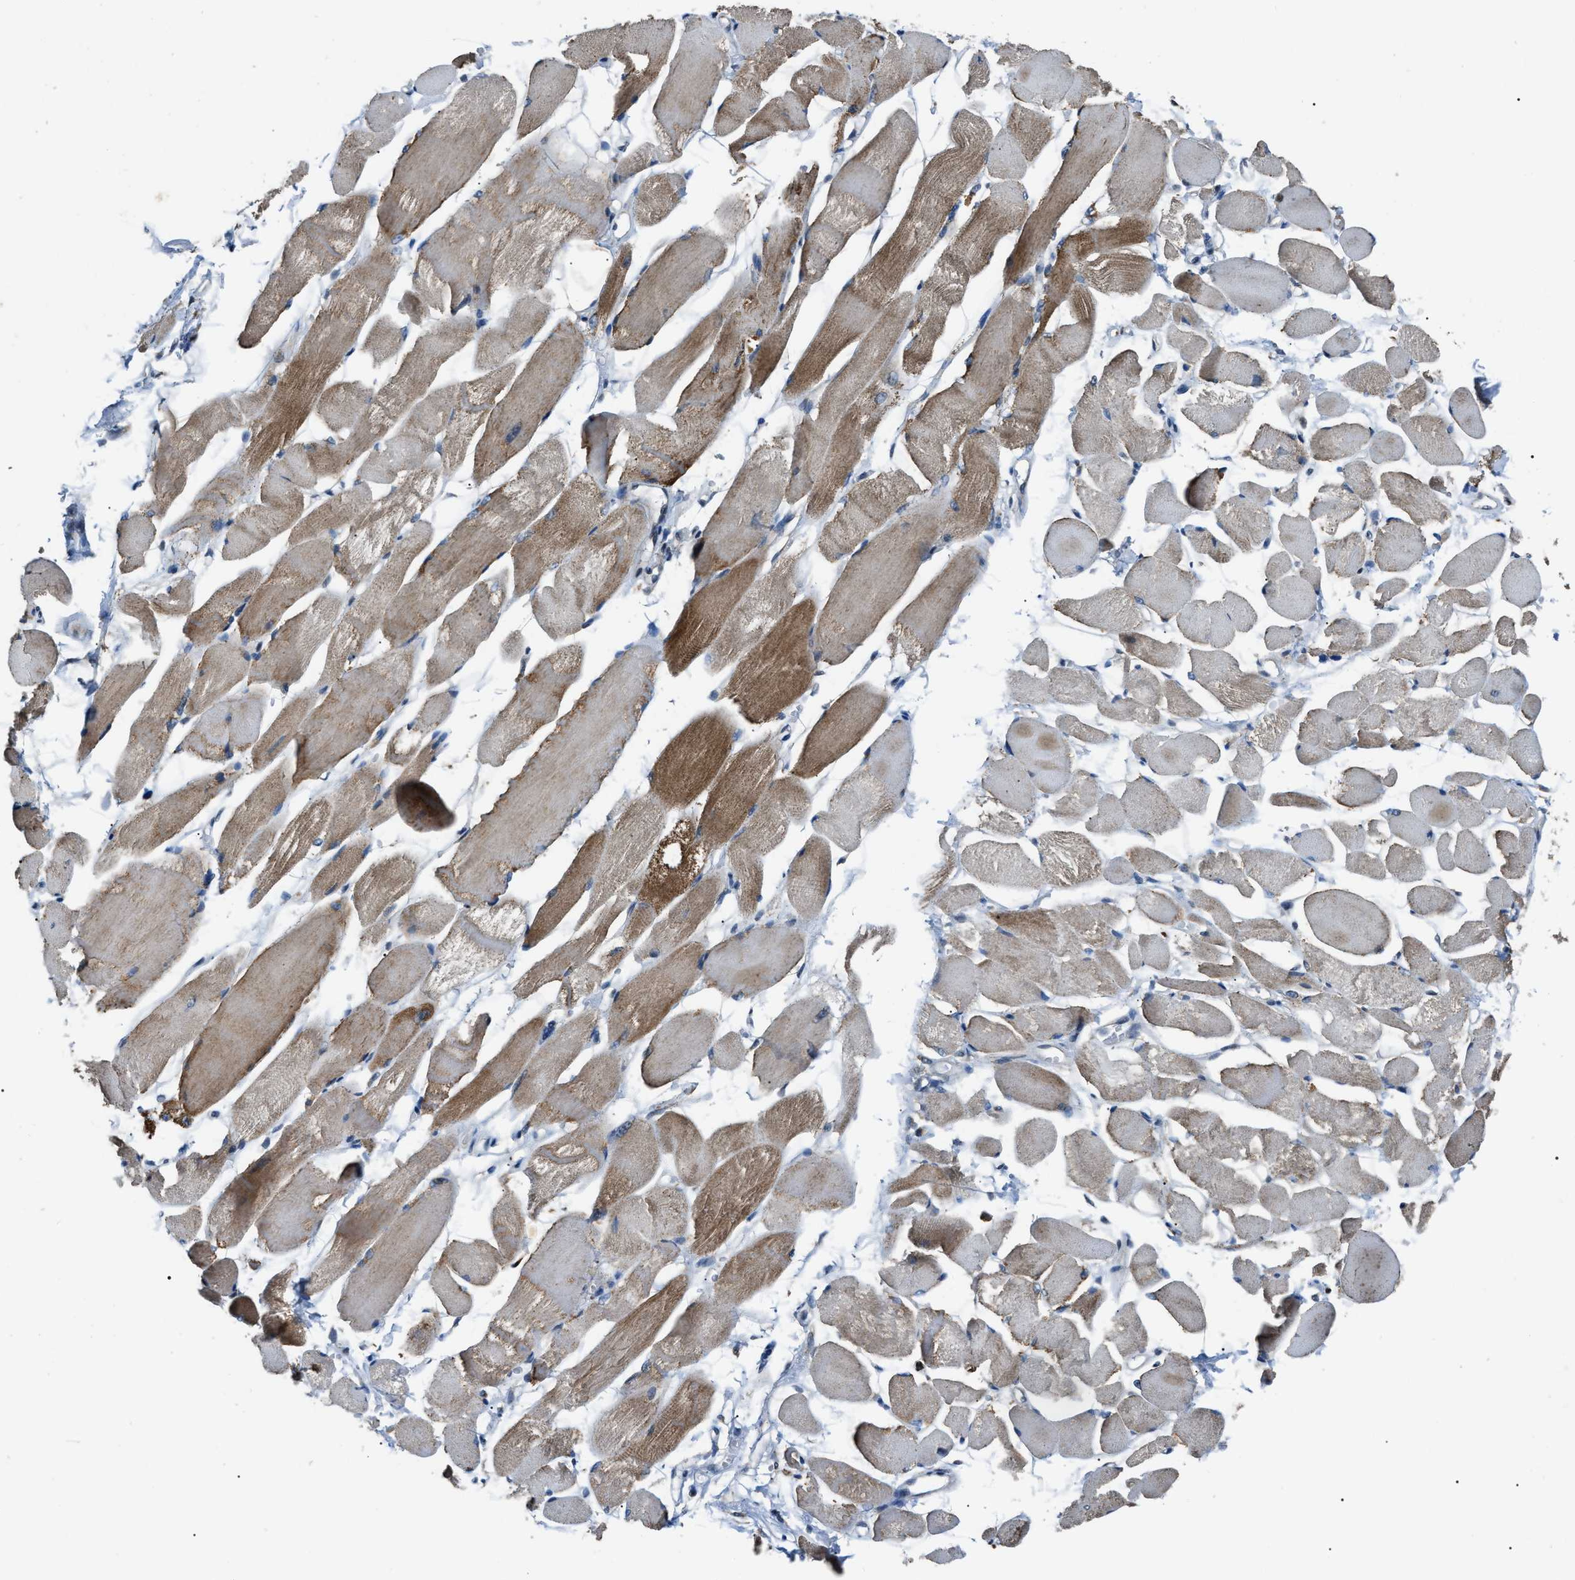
{"staining": {"intensity": "moderate", "quantity": ">75%", "location": "cytoplasmic/membranous"}, "tissue": "skeletal muscle", "cell_type": "Myocytes", "image_type": "normal", "snomed": [{"axis": "morphology", "description": "Normal tissue, NOS"}, {"axis": "topography", "description": "Skeletal muscle"}, {"axis": "topography", "description": "Peripheral nerve tissue"}], "caption": "IHC of normal human skeletal muscle exhibits medium levels of moderate cytoplasmic/membranous staining in about >75% of myocytes. (IHC, brightfield microscopy, high magnification).", "gene": "ZFAND2A", "patient": {"sex": "female", "age": 84}}